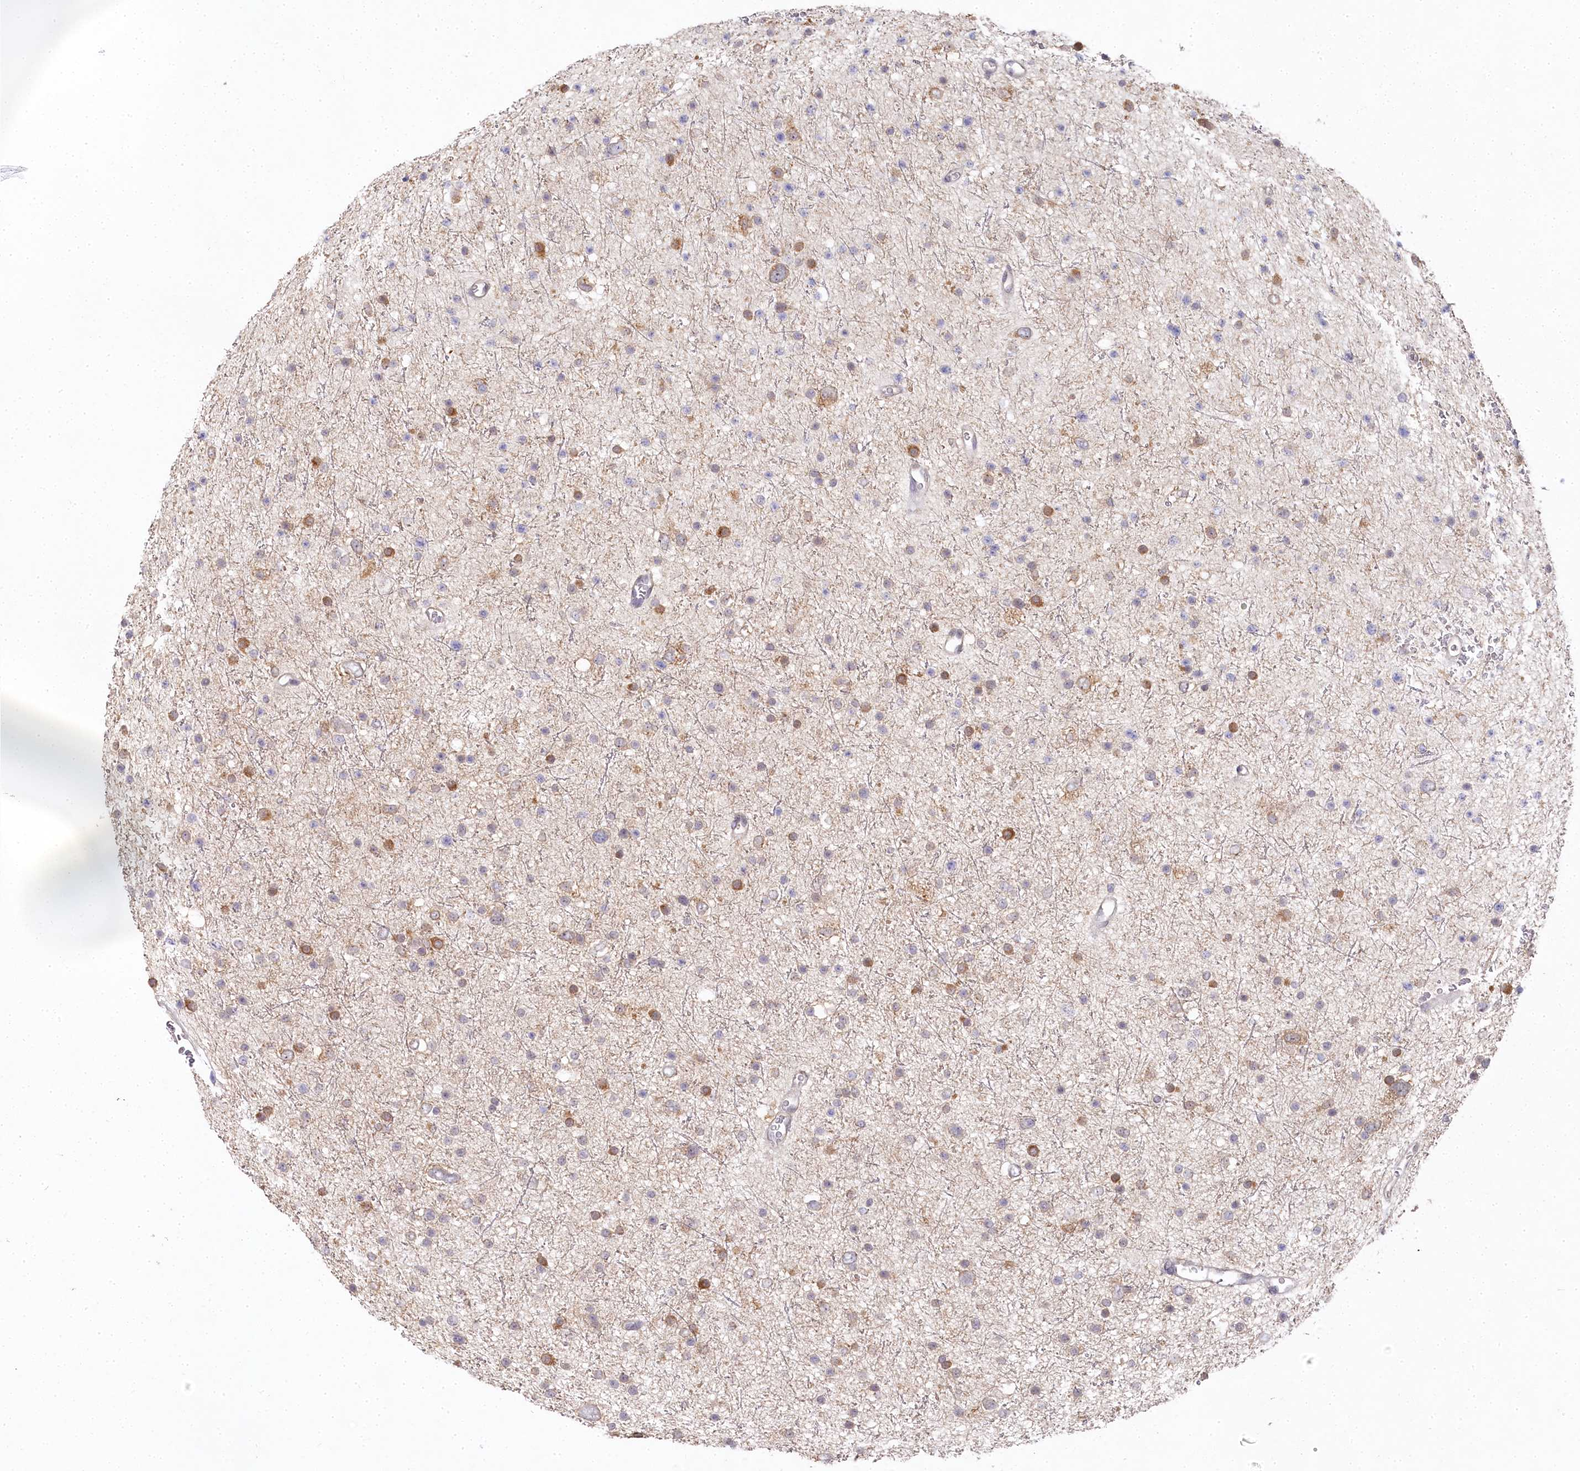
{"staining": {"intensity": "moderate", "quantity": "<25%", "location": "cytoplasmic/membranous"}, "tissue": "glioma", "cell_type": "Tumor cells", "image_type": "cancer", "snomed": [{"axis": "morphology", "description": "Glioma, malignant, Low grade"}, {"axis": "topography", "description": "Brain"}], "caption": "High-magnification brightfield microscopy of malignant glioma (low-grade) stained with DAB (brown) and counterstained with hematoxylin (blue). tumor cells exhibit moderate cytoplasmic/membranous expression is appreciated in about<25% of cells. (DAB = brown stain, brightfield microscopy at high magnification).", "gene": "AAMDC", "patient": {"sex": "female", "age": 37}}